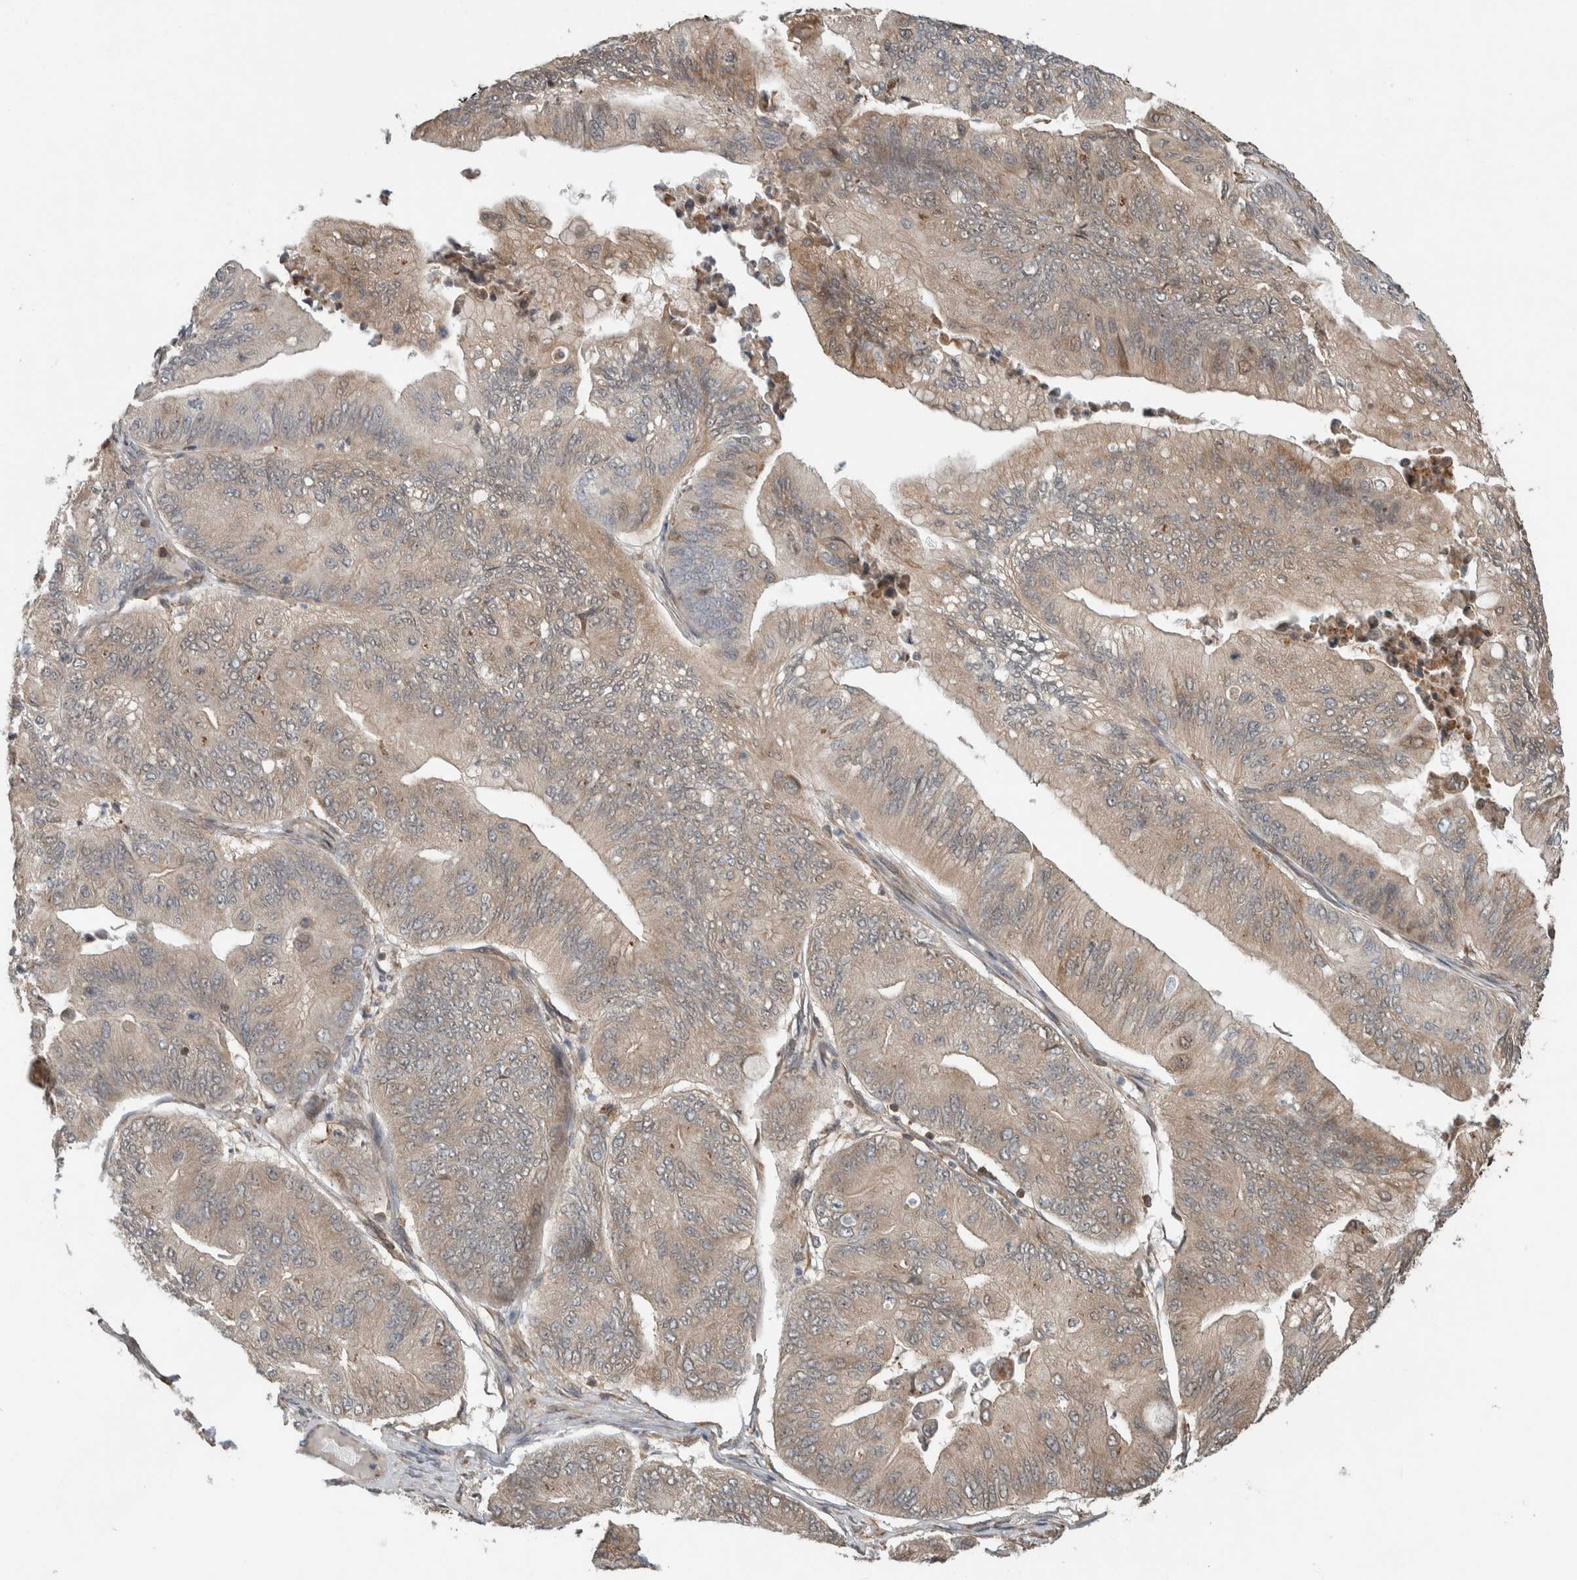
{"staining": {"intensity": "weak", "quantity": ">75%", "location": "cytoplasmic/membranous"}, "tissue": "ovarian cancer", "cell_type": "Tumor cells", "image_type": "cancer", "snomed": [{"axis": "morphology", "description": "Cystadenocarcinoma, mucinous, NOS"}, {"axis": "topography", "description": "Ovary"}], "caption": "Weak cytoplasmic/membranous protein staining is appreciated in about >75% of tumor cells in ovarian cancer.", "gene": "CNTROB", "patient": {"sex": "female", "age": 61}}